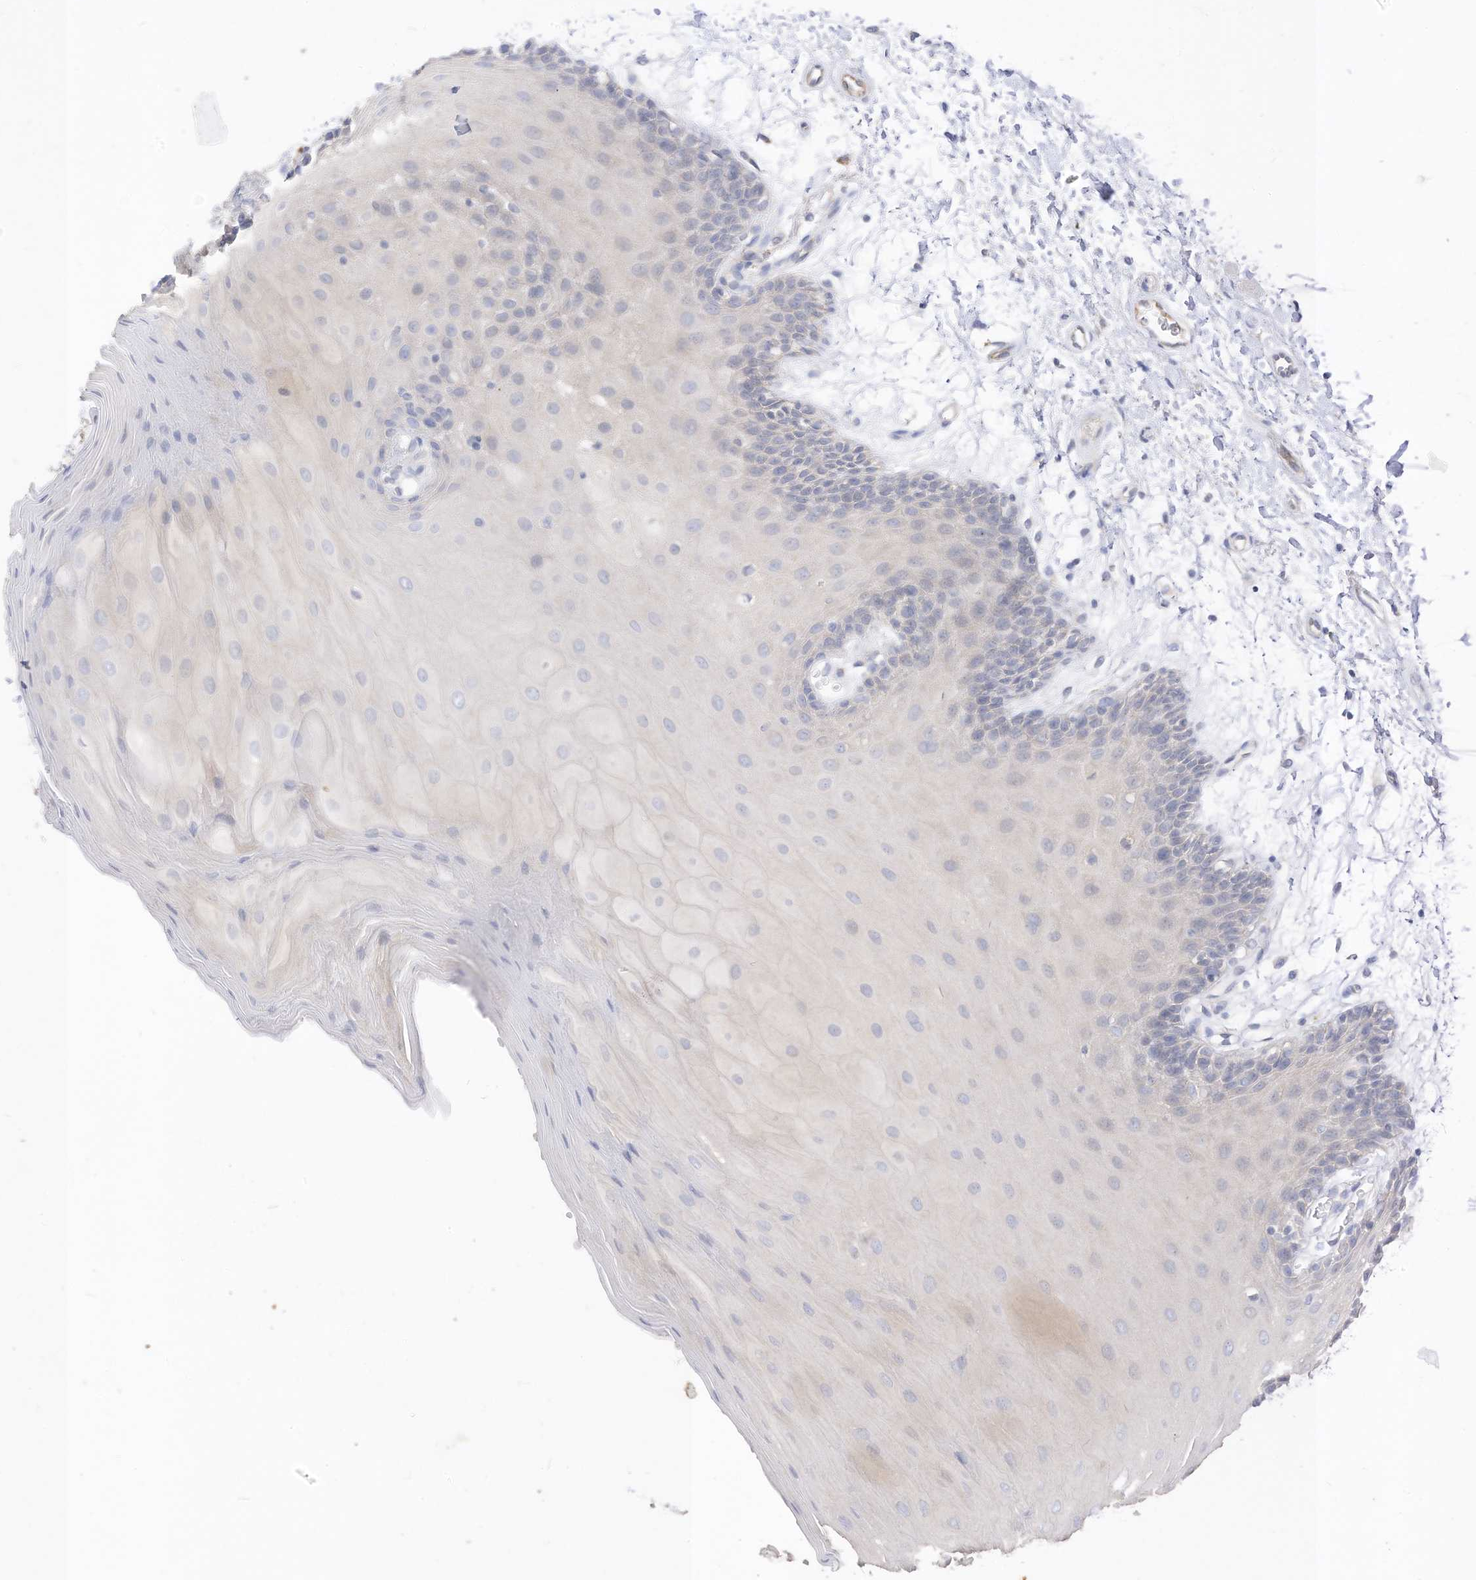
{"staining": {"intensity": "negative", "quantity": "none", "location": "none"}, "tissue": "oral mucosa", "cell_type": "Squamous epithelial cells", "image_type": "normal", "snomed": [{"axis": "morphology", "description": "Normal tissue, NOS"}, {"axis": "topography", "description": "Skeletal muscle"}, {"axis": "topography", "description": "Oral tissue"}, {"axis": "topography", "description": "Salivary gland"}, {"axis": "topography", "description": "Peripheral nerve tissue"}], "caption": "Micrograph shows no significant protein expression in squamous epithelial cells of benign oral mucosa. (DAB immunohistochemistry (IHC), high magnification).", "gene": "RASA2", "patient": {"sex": "male", "age": 54}}